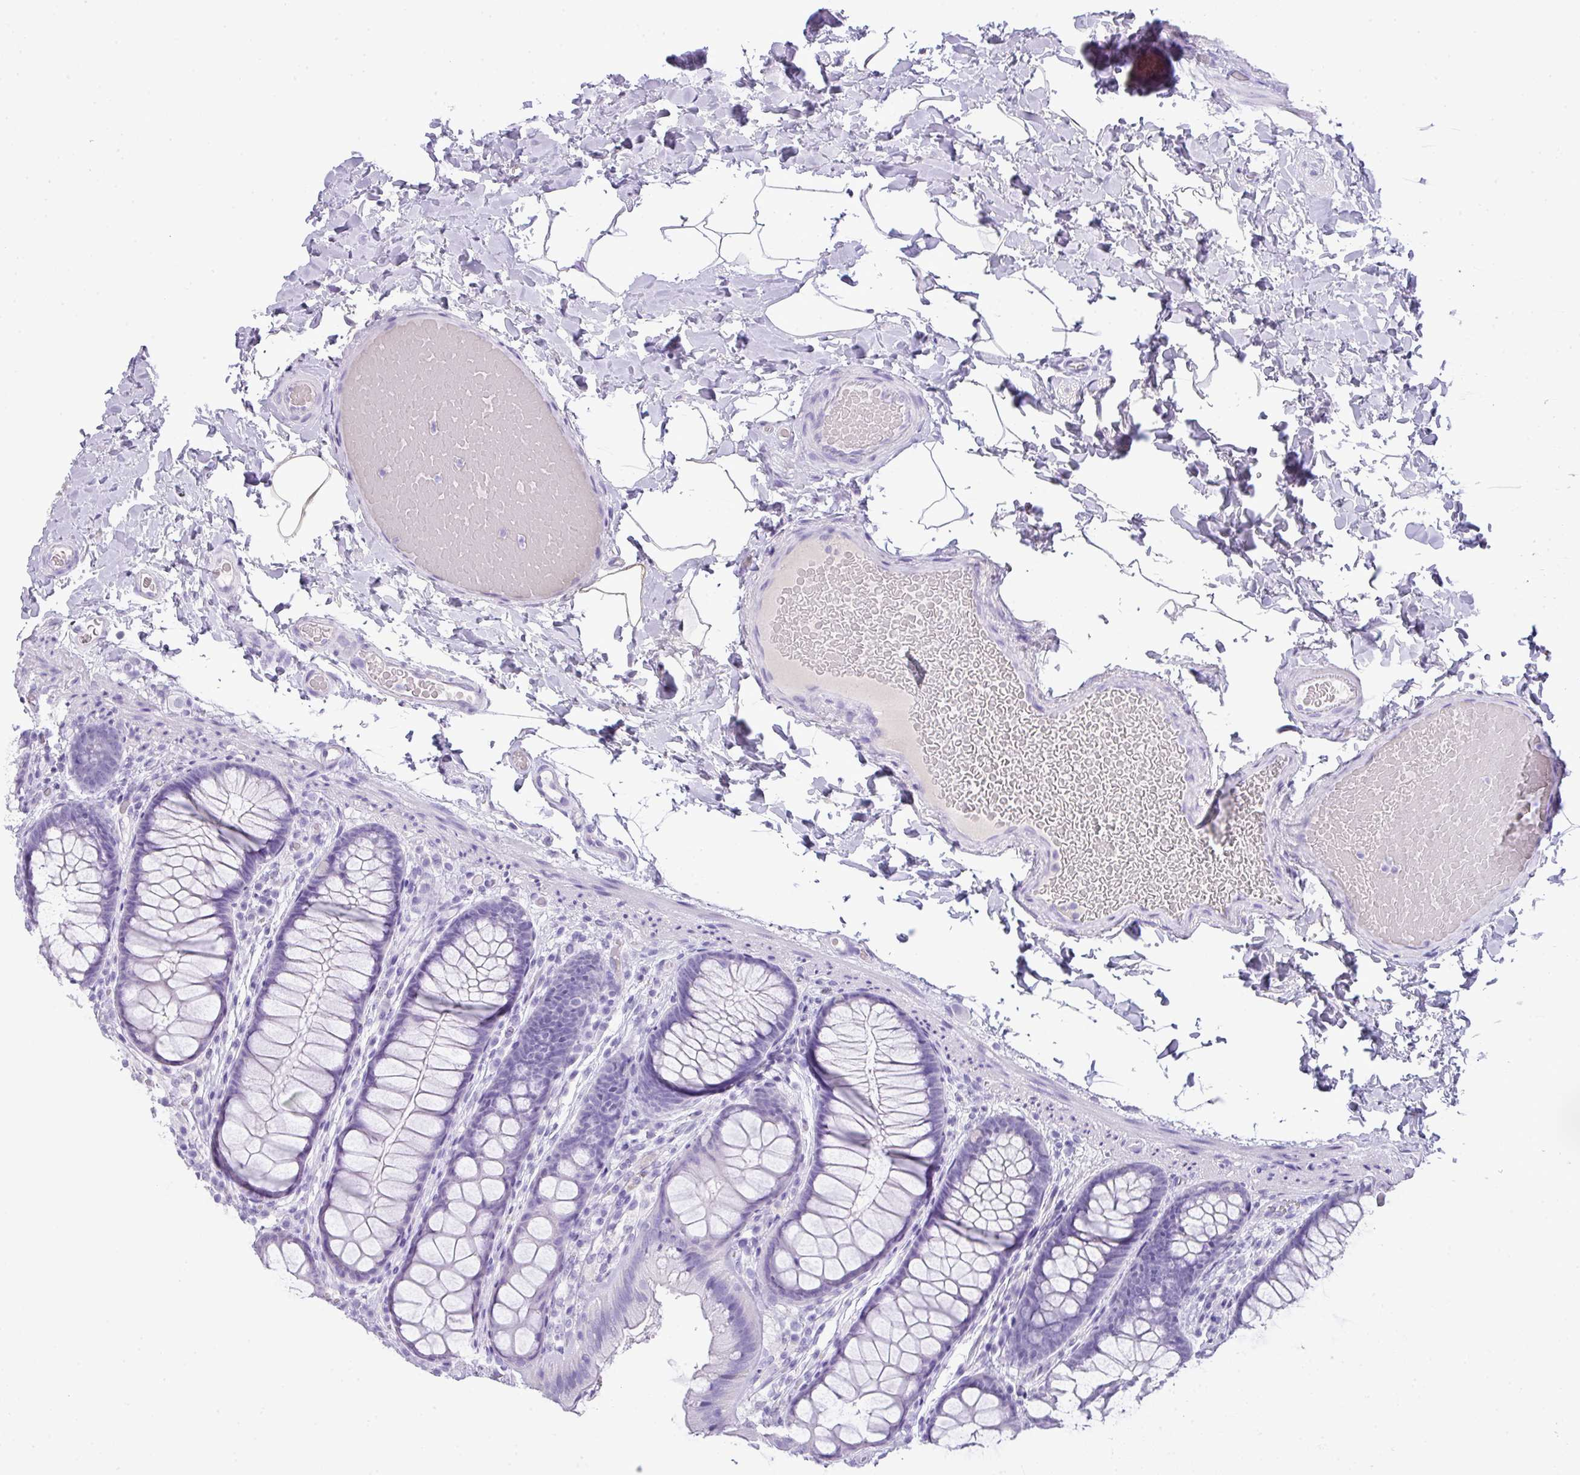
{"staining": {"intensity": "negative", "quantity": "none", "location": "none"}, "tissue": "colon", "cell_type": "Endothelial cells", "image_type": "normal", "snomed": [{"axis": "morphology", "description": "Normal tissue, NOS"}, {"axis": "topography", "description": "Colon"}], "caption": "Immunohistochemical staining of benign human colon exhibits no significant expression in endothelial cells.", "gene": "TNP1", "patient": {"sex": "male", "age": 46}}